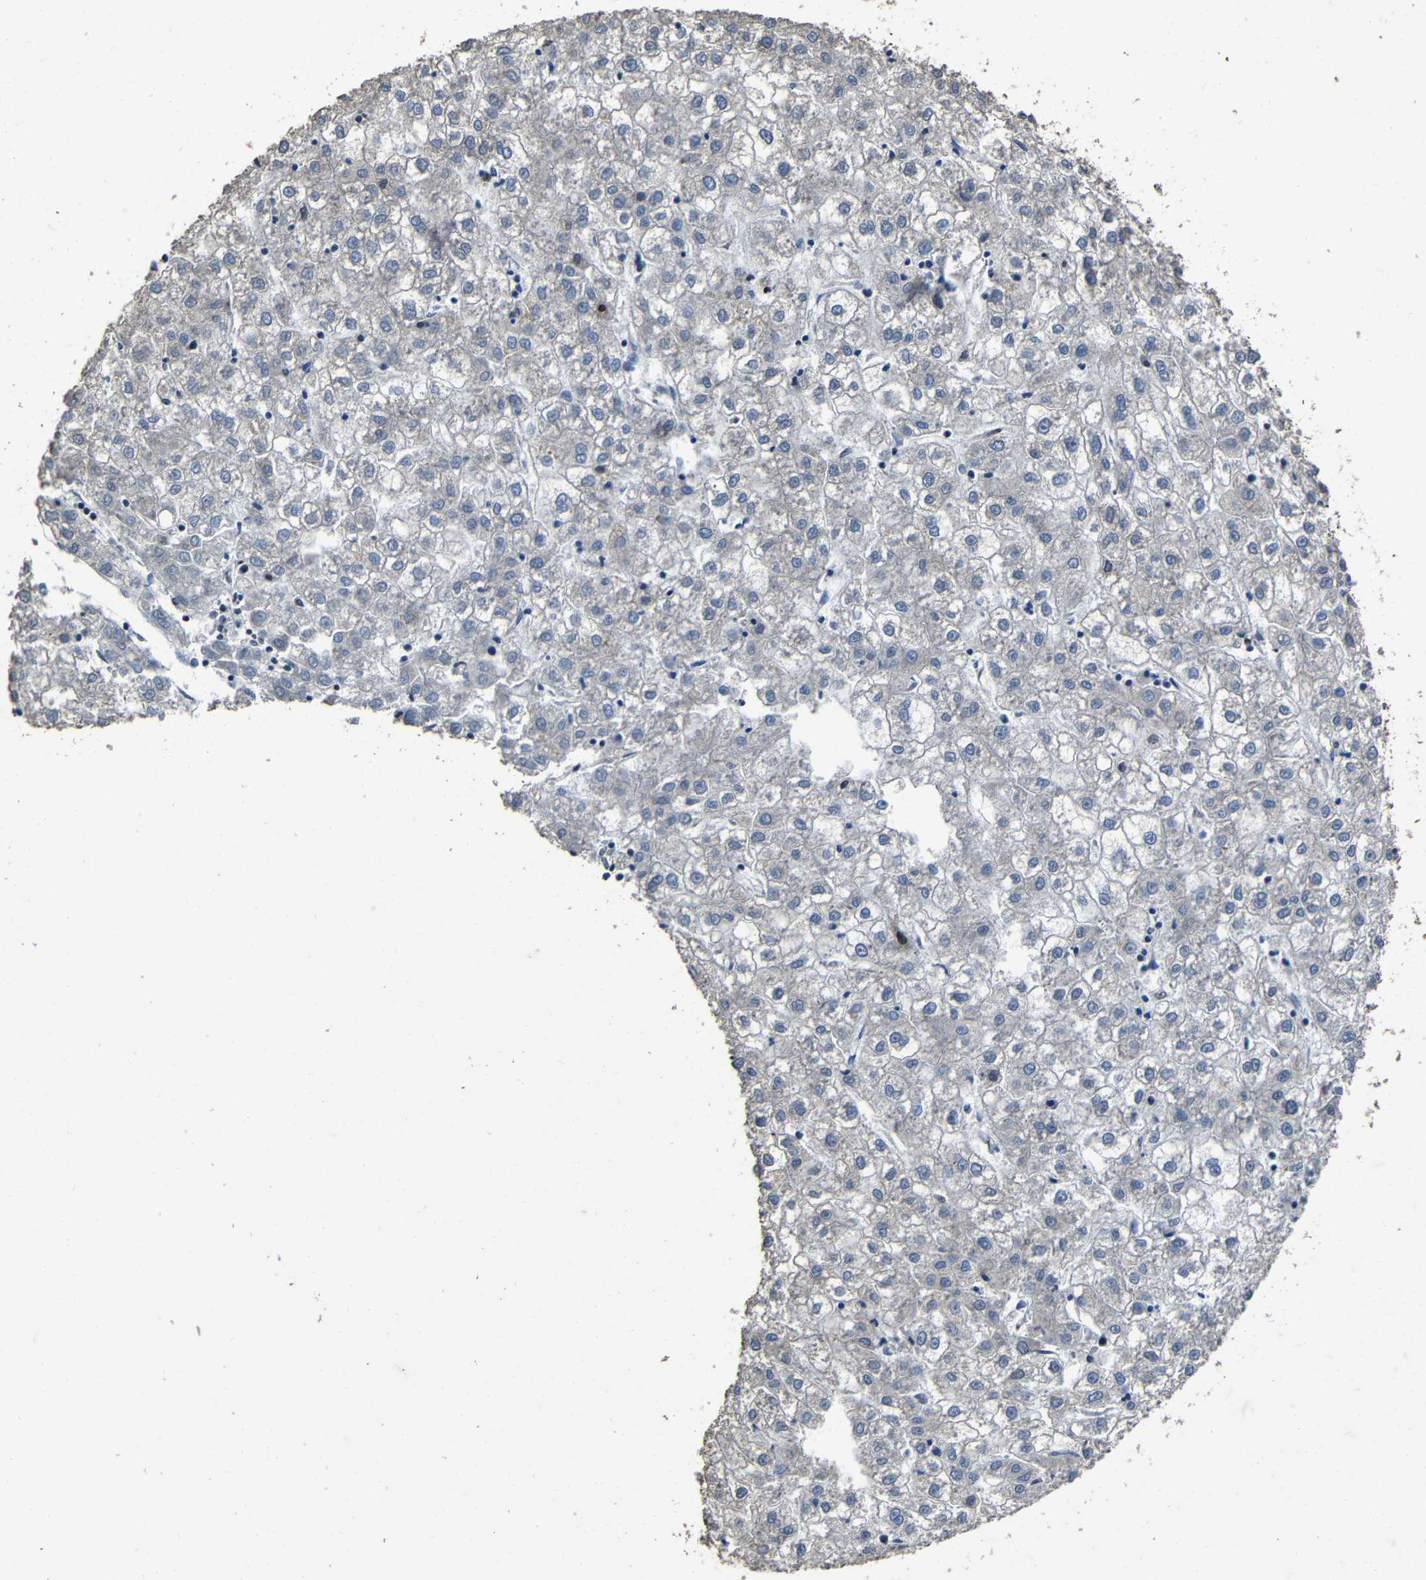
{"staining": {"intensity": "negative", "quantity": "none", "location": "none"}, "tissue": "liver cancer", "cell_type": "Tumor cells", "image_type": "cancer", "snomed": [{"axis": "morphology", "description": "Carcinoma, Hepatocellular, NOS"}, {"axis": "topography", "description": "Liver"}], "caption": "A high-resolution photomicrograph shows immunohistochemistry (IHC) staining of liver hepatocellular carcinoma, which displays no significant positivity in tumor cells.", "gene": "C6orf89", "patient": {"sex": "male", "age": 72}}